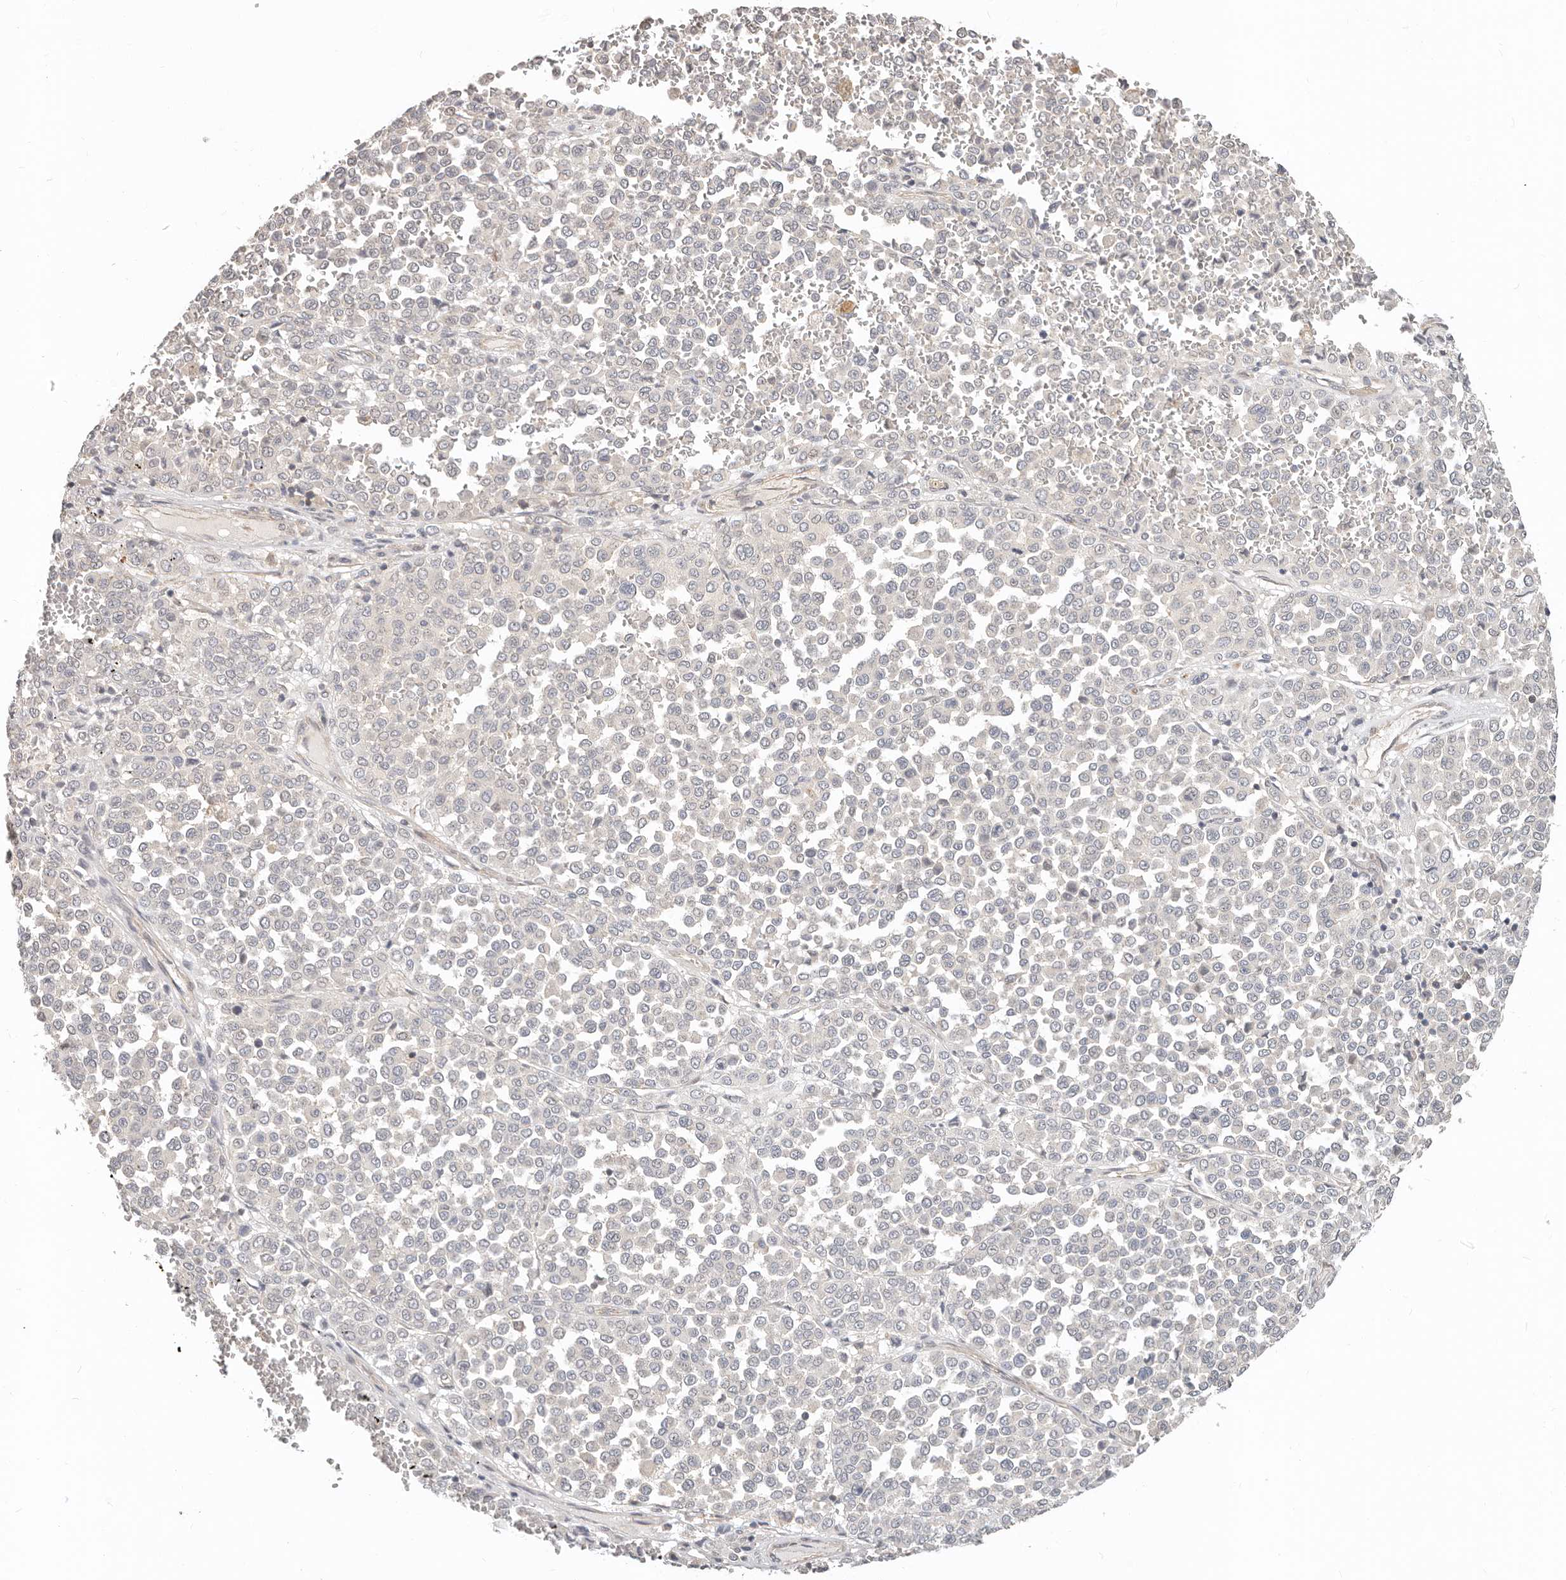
{"staining": {"intensity": "negative", "quantity": "none", "location": "none"}, "tissue": "melanoma", "cell_type": "Tumor cells", "image_type": "cancer", "snomed": [{"axis": "morphology", "description": "Malignant melanoma, Metastatic site"}, {"axis": "topography", "description": "Pancreas"}], "caption": "A high-resolution micrograph shows IHC staining of melanoma, which shows no significant expression in tumor cells. (Immunohistochemistry, brightfield microscopy, high magnification).", "gene": "ZRANB1", "patient": {"sex": "female", "age": 30}}